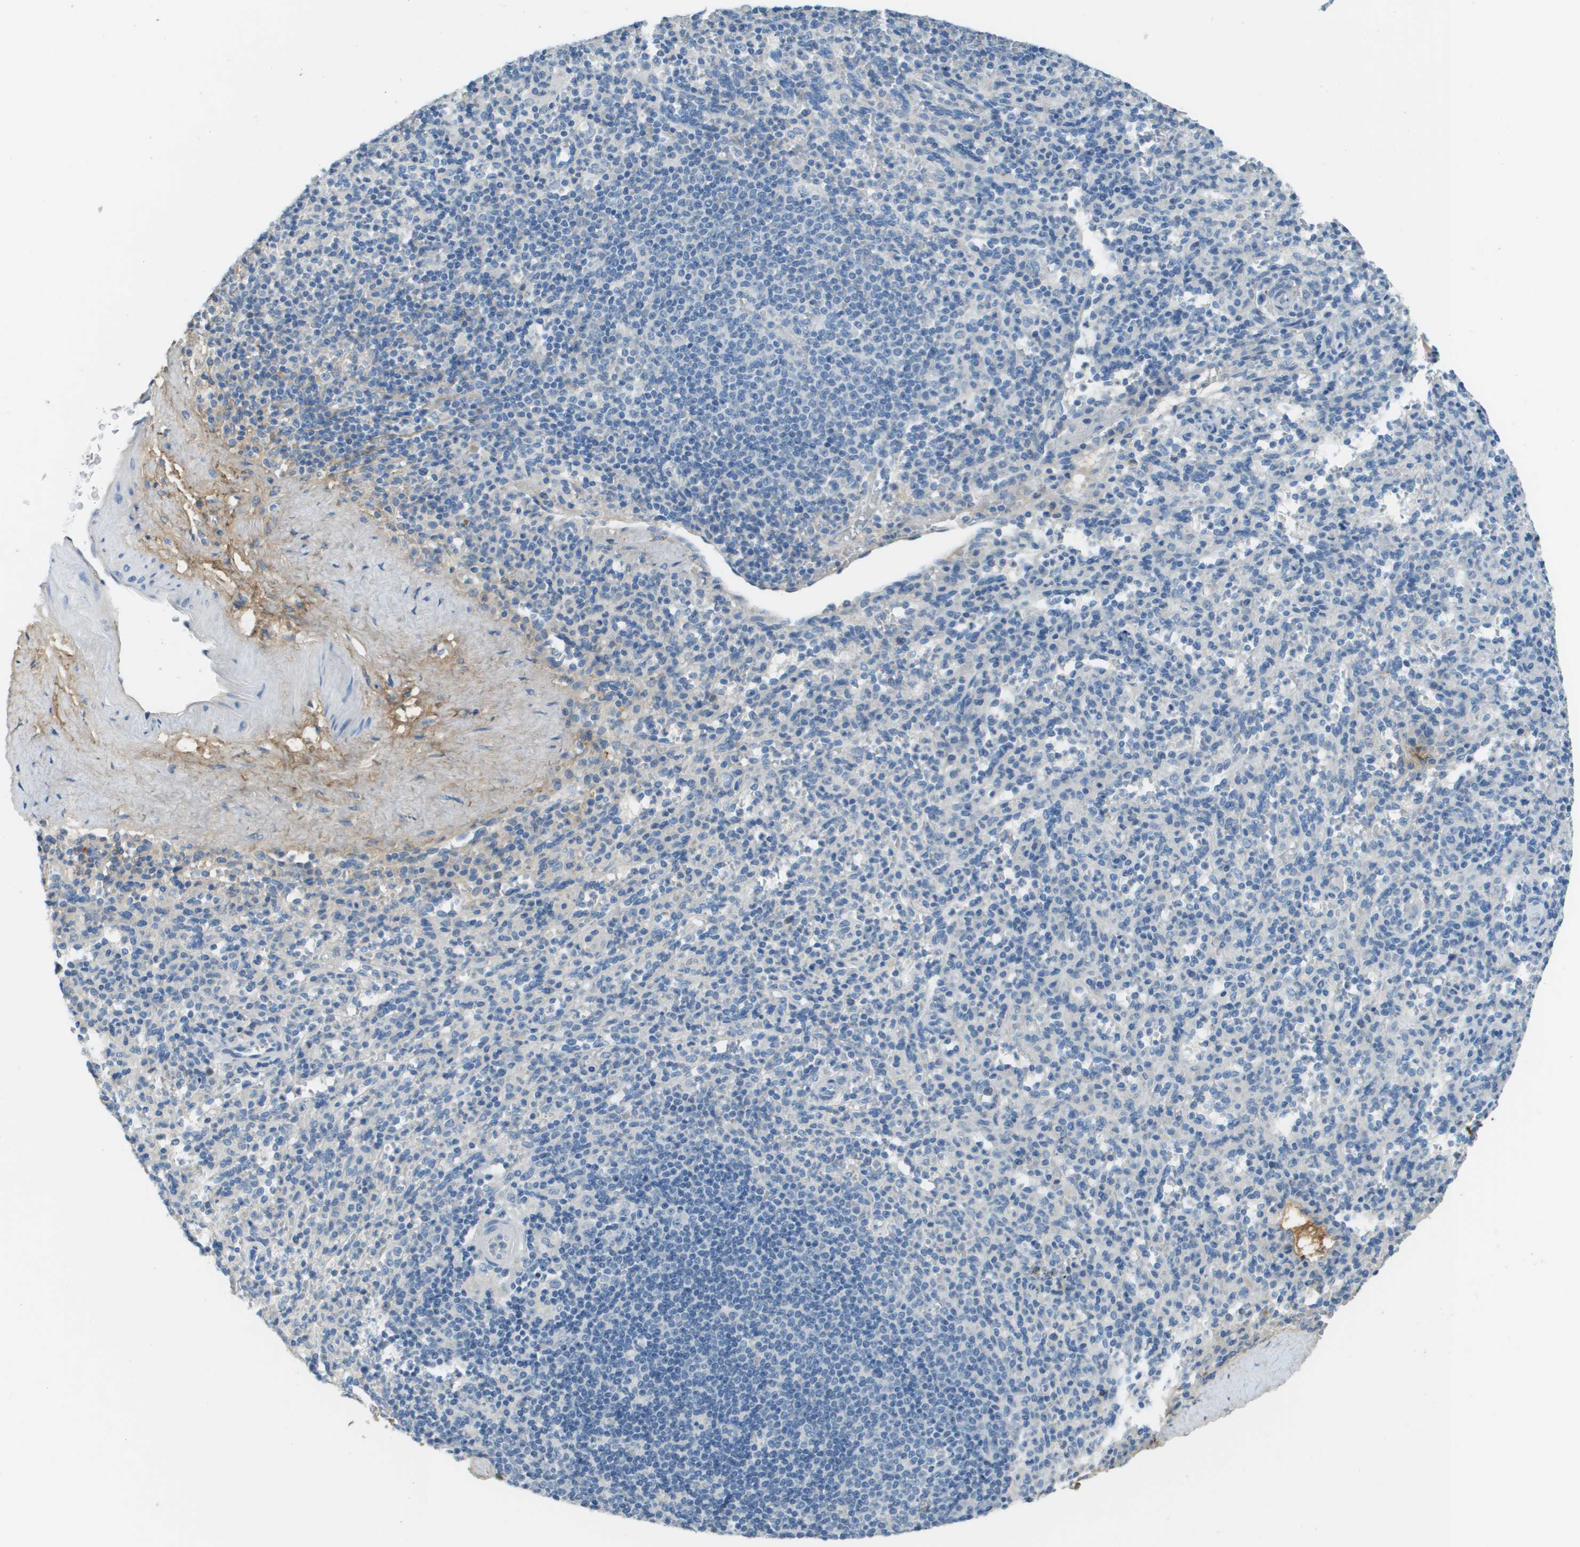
{"staining": {"intensity": "negative", "quantity": "none", "location": "none"}, "tissue": "spleen", "cell_type": "Cells in red pulp", "image_type": "normal", "snomed": [{"axis": "morphology", "description": "Normal tissue, NOS"}, {"axis": "topography", "description": "Spleen"}], "caption": "This is a micrograph of immunohistochemistry (IHC) staining of normal spleen, which shows no positivity in cells in red pulp.", "gene": "DCN", "patient": {"sex": "male", "age": 36}}